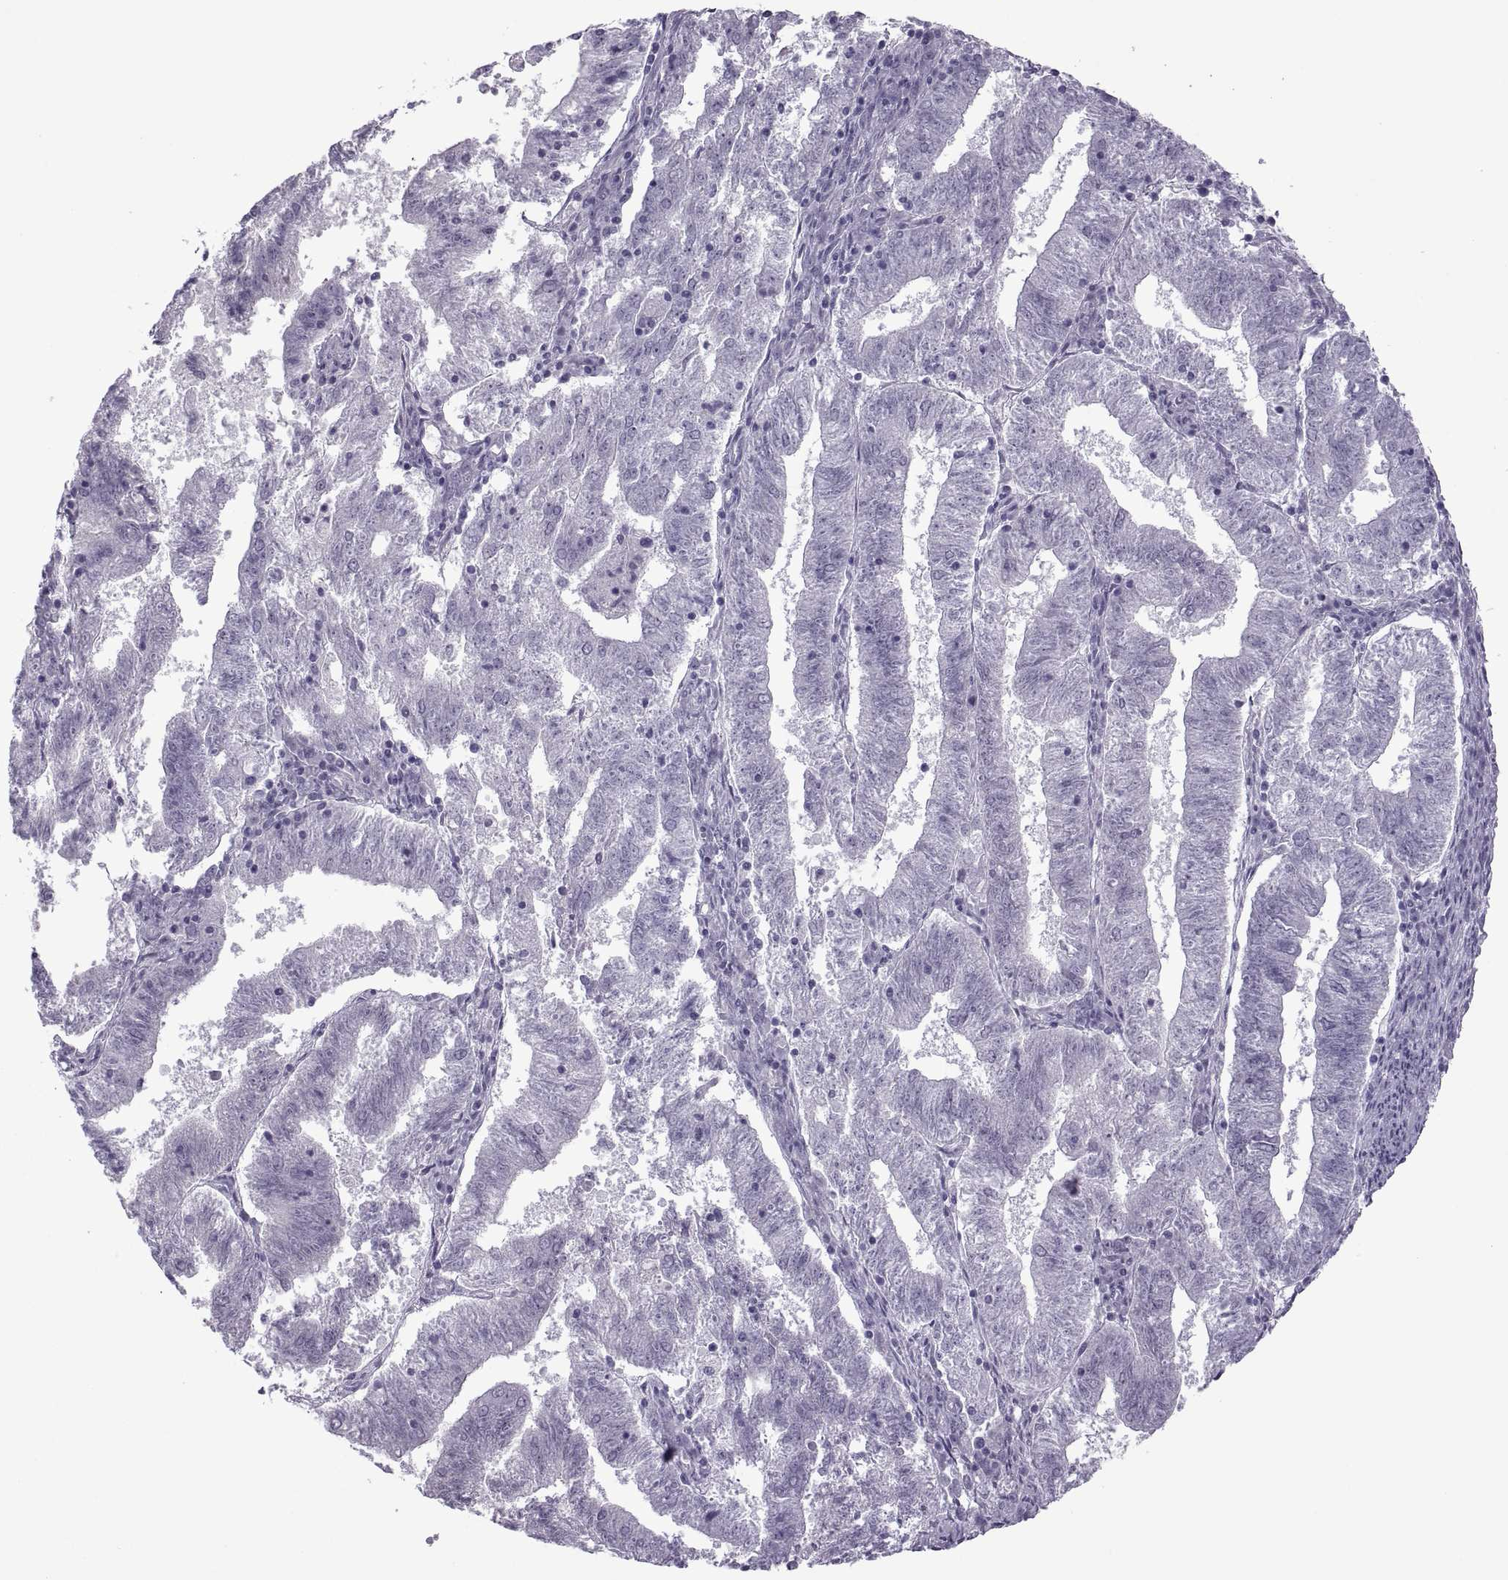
{"staining": {"intensity": "negative", "quantity": "none", "location": "none"}, "tissue": "endometrial cancer", "cell_type": "Tumor cells", "image_type": "cancer", "snomed": [{"axis": "morphology", "description": "Adenocarcinoma, NOS"}, {"axis": "topography", "description": "Endometrium"}], "caption": "This is an immunohistochemistry image of endometrial adenocarcinoma. There is no expression in tumor cells.", "gene": "FAM24A", "patient": {"sex": "female", "age": 82}}